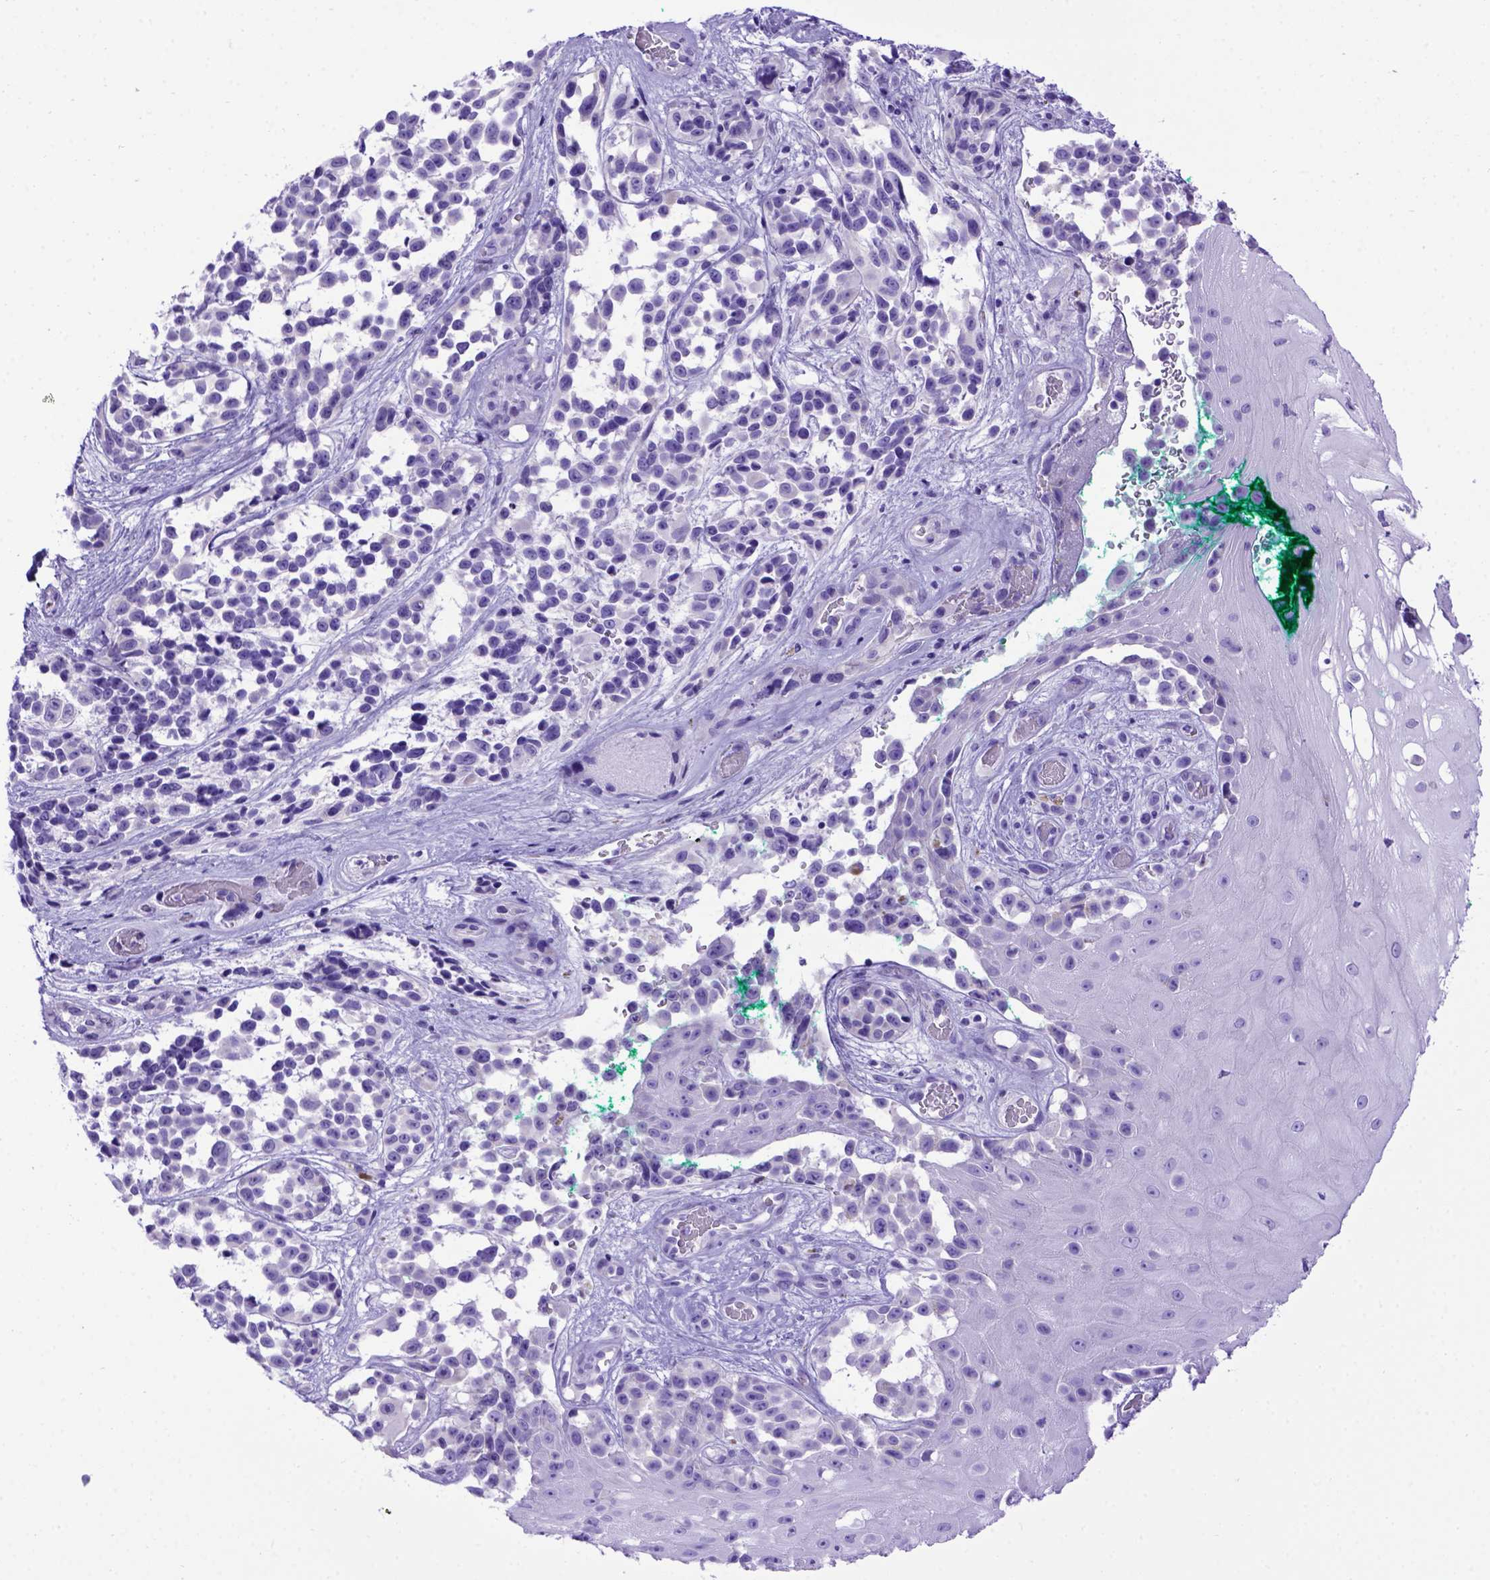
{"staining": {"intensity": "negative", "quantity": "none", "location": "none"}, "tissue": "melanoma", "cell_type": "Tumor cells", "image_type": "cancer", "snomed": [{"axis": "morphology", "description": "Malignant melanoma, NOS"}, {"axis": "topography", "description": "Skin"}], "caption": "Tumor cells are negative for protein expression in human malignant melanoma.", "gene": "MEOX2", "patient": {"sex": "female", "age": 88}}